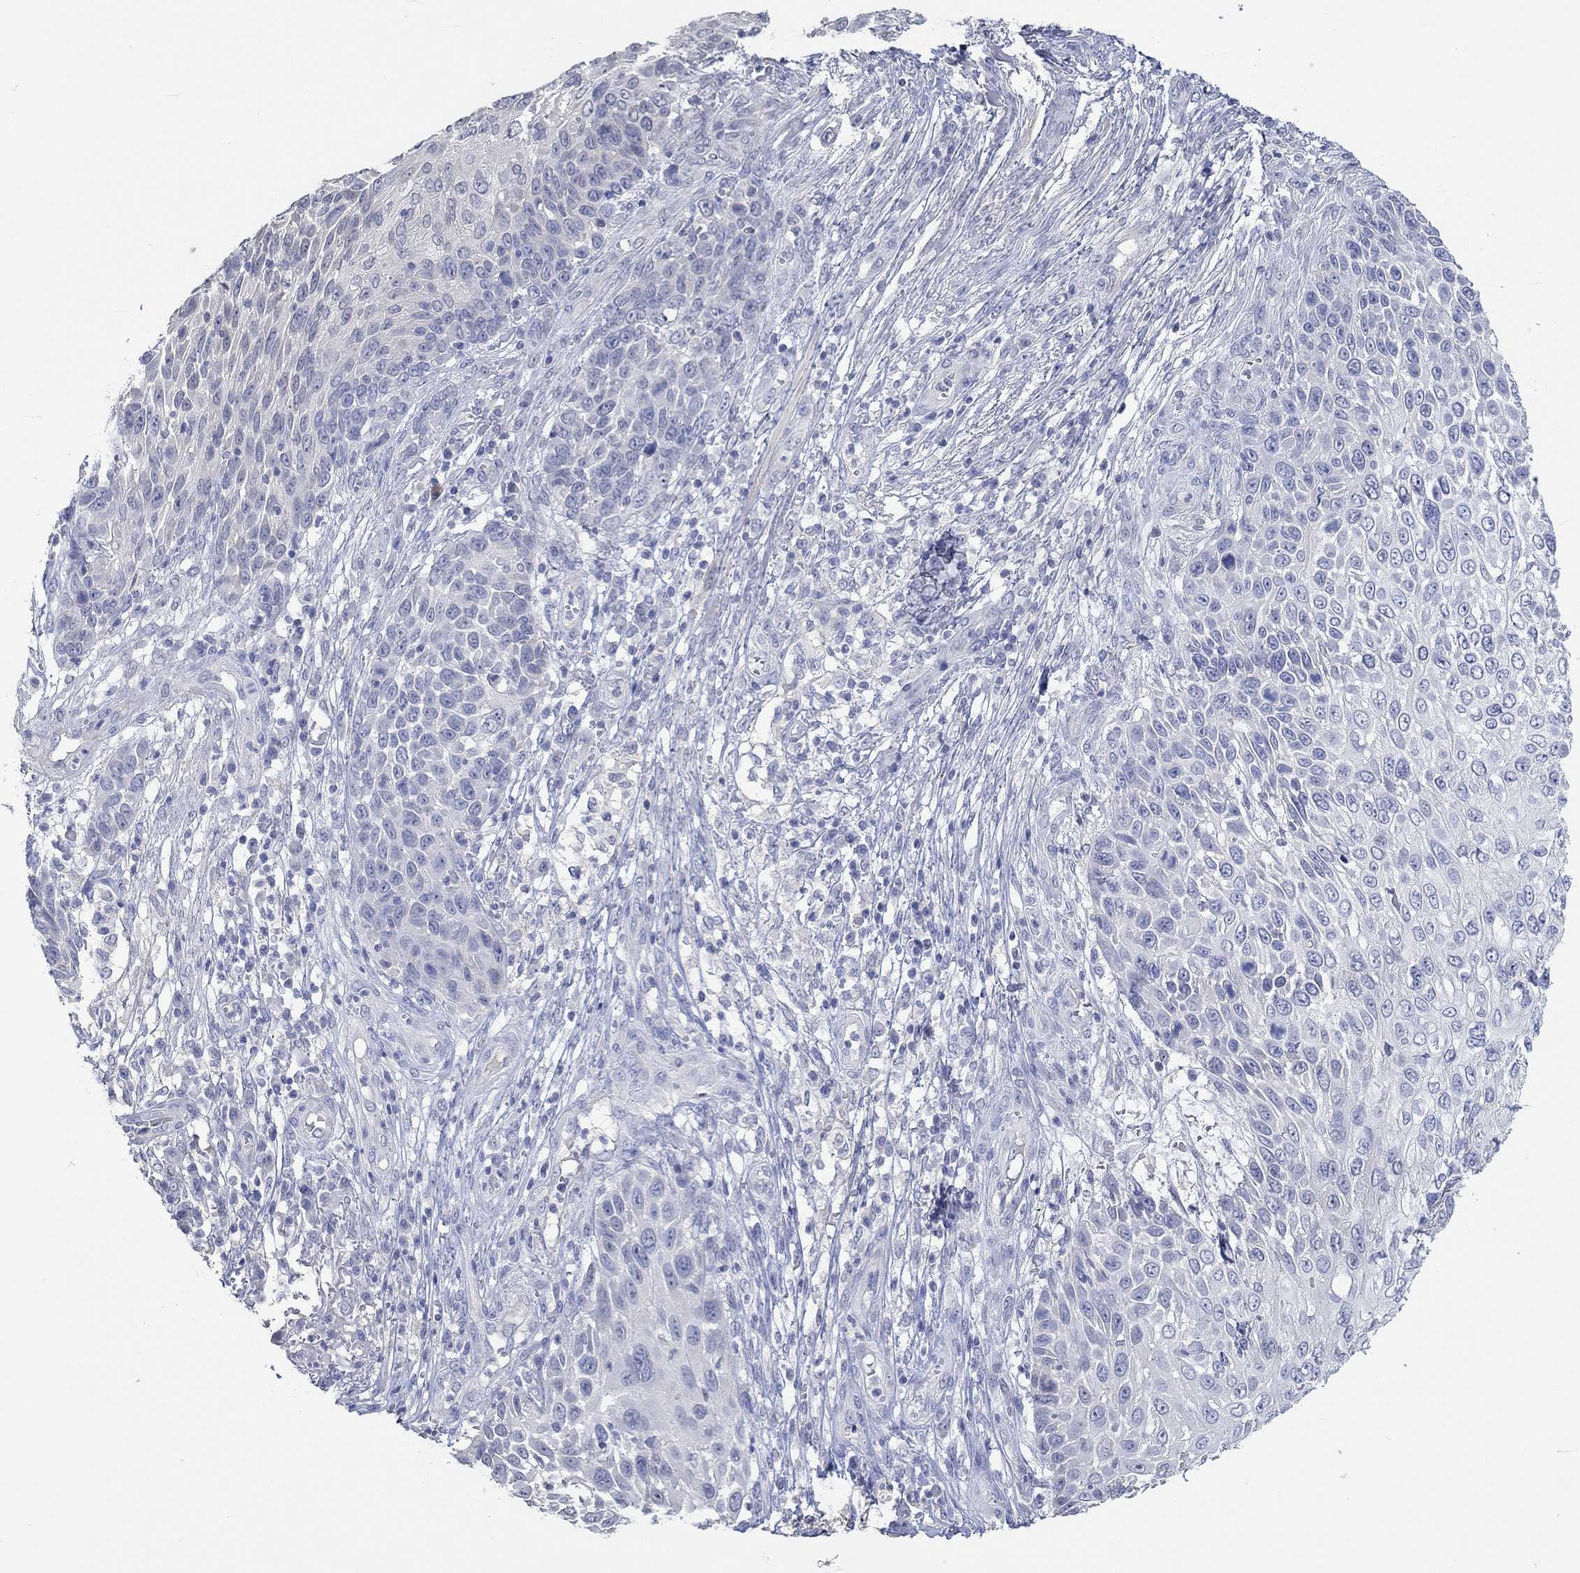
{"staining": {"intensity": "negative", "quantity": "none", "location": "none"}, "tissue": "skin cancer", "cell_type": "Tumor cells", "image_type": "cancer", "snomed": [{"axis": "morphology", "description": "Squamous cell carcinoma, NOS"}, {"axis": "topography", "description": "Skin"}], "caption": "This image is of skin squamous cell carcinoma stained with immunohistochemistry to label a protein in brown with the nuclei are counter-stained blue. There is no expression in tumor cells.", "gene": "PNMA5", "patient": {"sex": "male", "age": 92}}